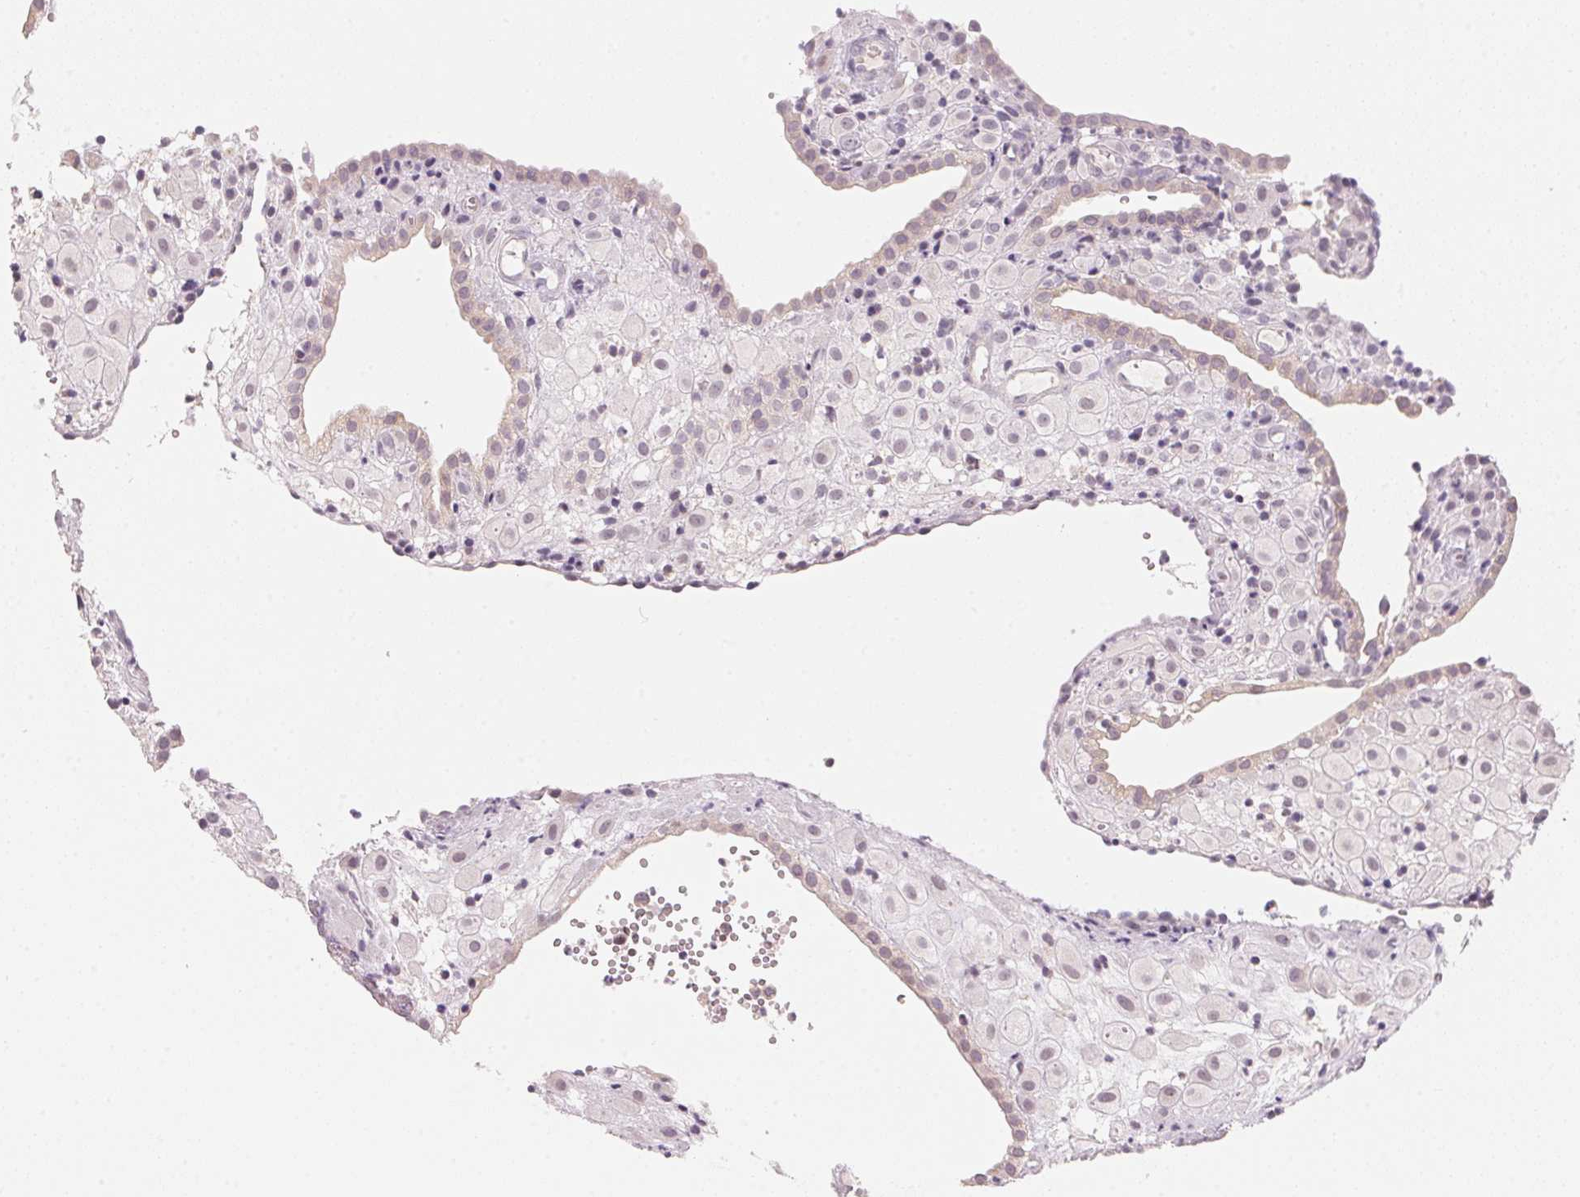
{"staining": {"intensity": "negative", "quantity": "none", "location": "none"}, "tissue": "placenta", "cell_type": "Decidual cells", "image_type": "normal", "snomed": [{"axis": "morphology", "description": "Normal tissue, NOS"}, {"axis": "topography", "description": "Placenta"}], "caption": "IHC image of unremarkable placenta stained for a protein (brown), which displays no staining in decidual cells. The staining is performed using DAB (3,3'-diaminobenzidine) brown chromogen with nuclei counter-stained in using hematoxylin.", "gene": "ANKRD31", "patient": {"sex": "female", "age": 24}}